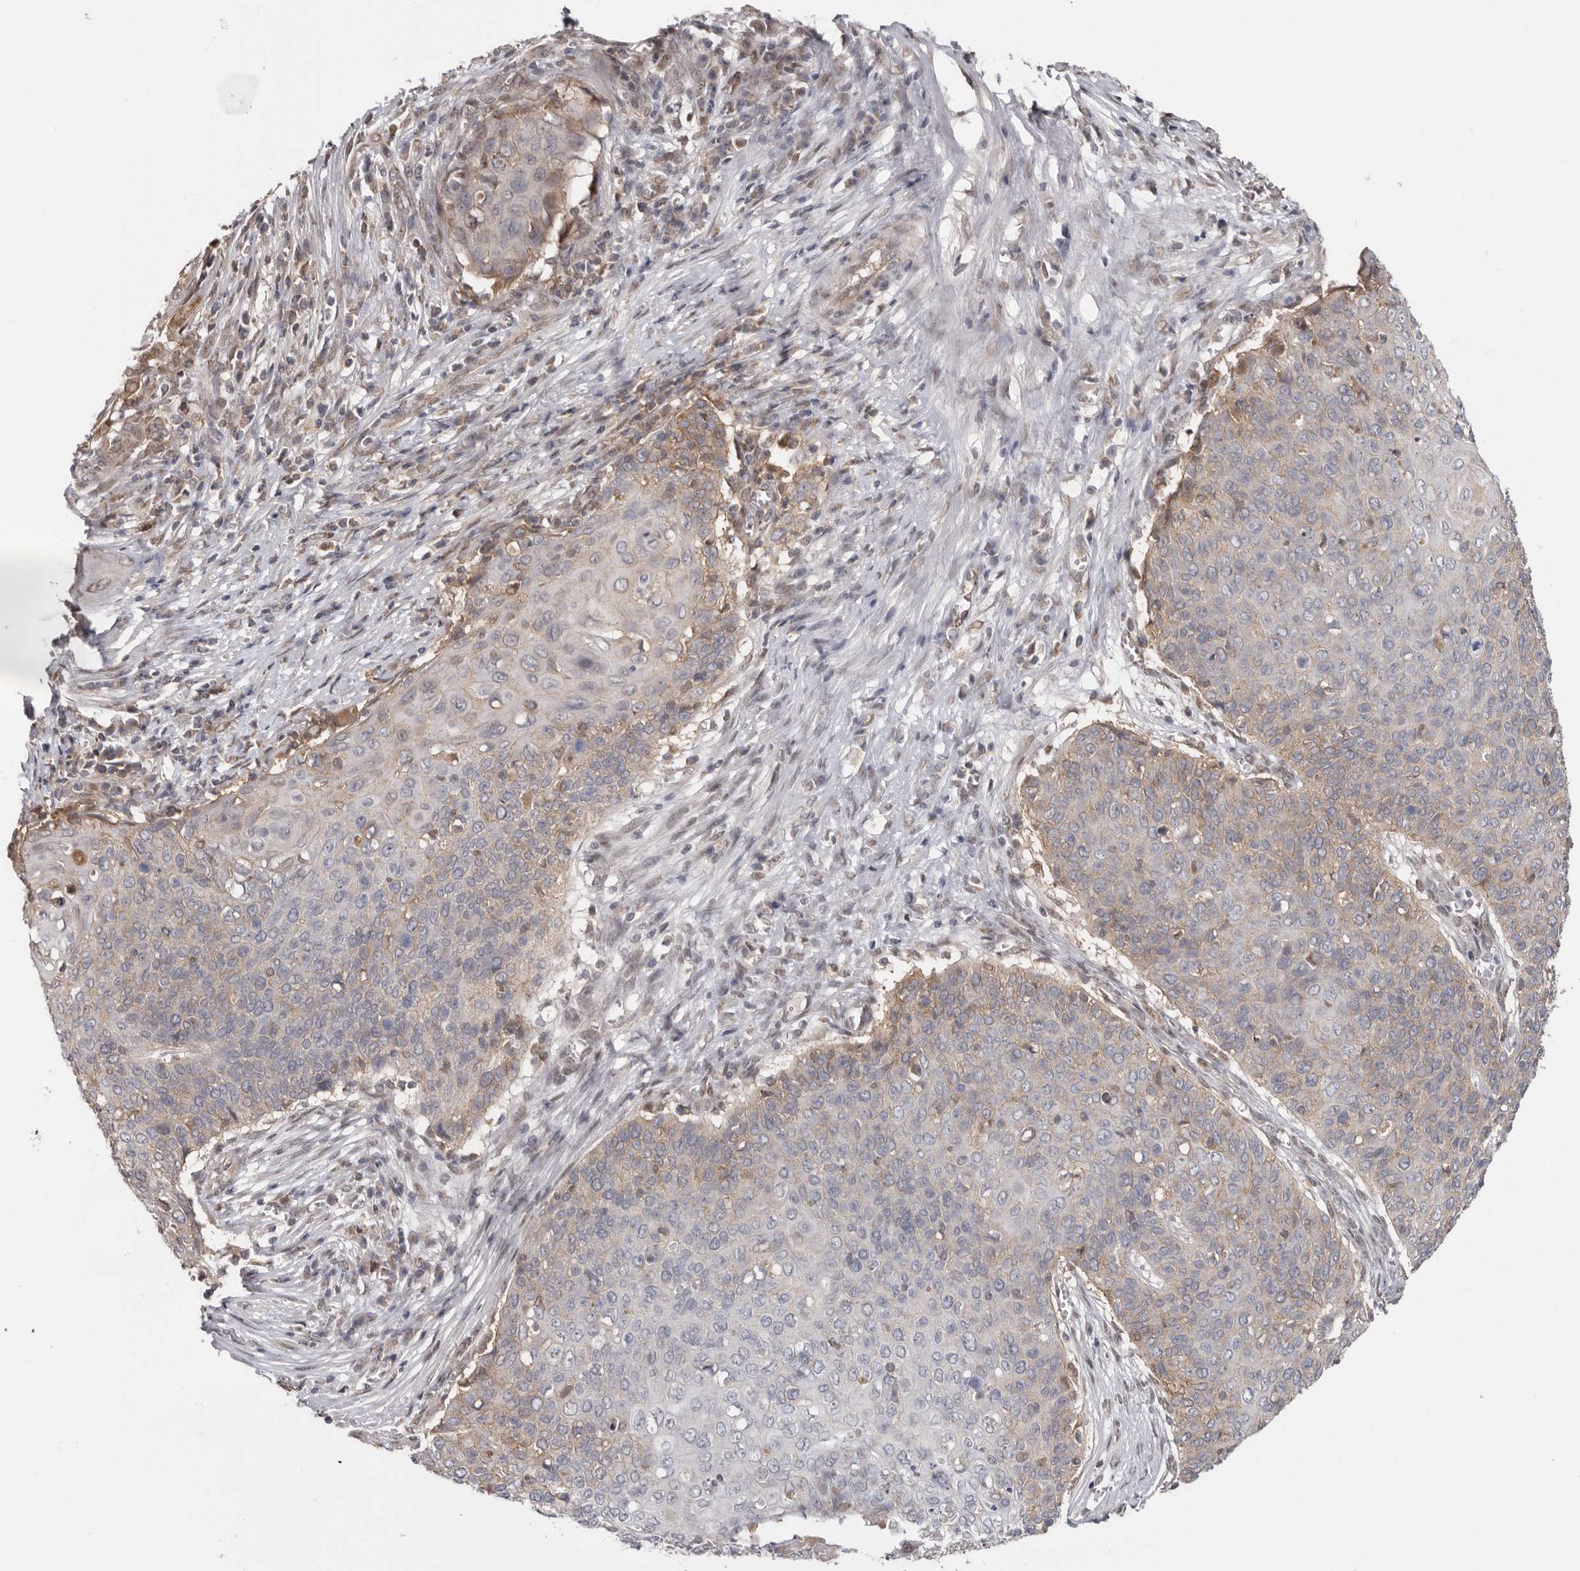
{"staining": {"intensity": "weak", "quantity": "25%-75%", "location": "cytoplasmic/membranous"}, "tissue": "cervical cancer", "cell_type": "Tumor cells", "image_type": "cancer", "snomed": [{"axis": "morphology", "description": "Squamous cell carcinoma, NOS"}, {"axis": "topography", "description": "Cervix"}], "caption": "Protein expression analysis of human cervical cancer (squamous cell carcinoma) reveals weak cytoplasmic/membranous expression in approximately 25%-75% of tumor cells.", "gene": "MOGAT2", "patient": {"sex": "female", "age": 39}}